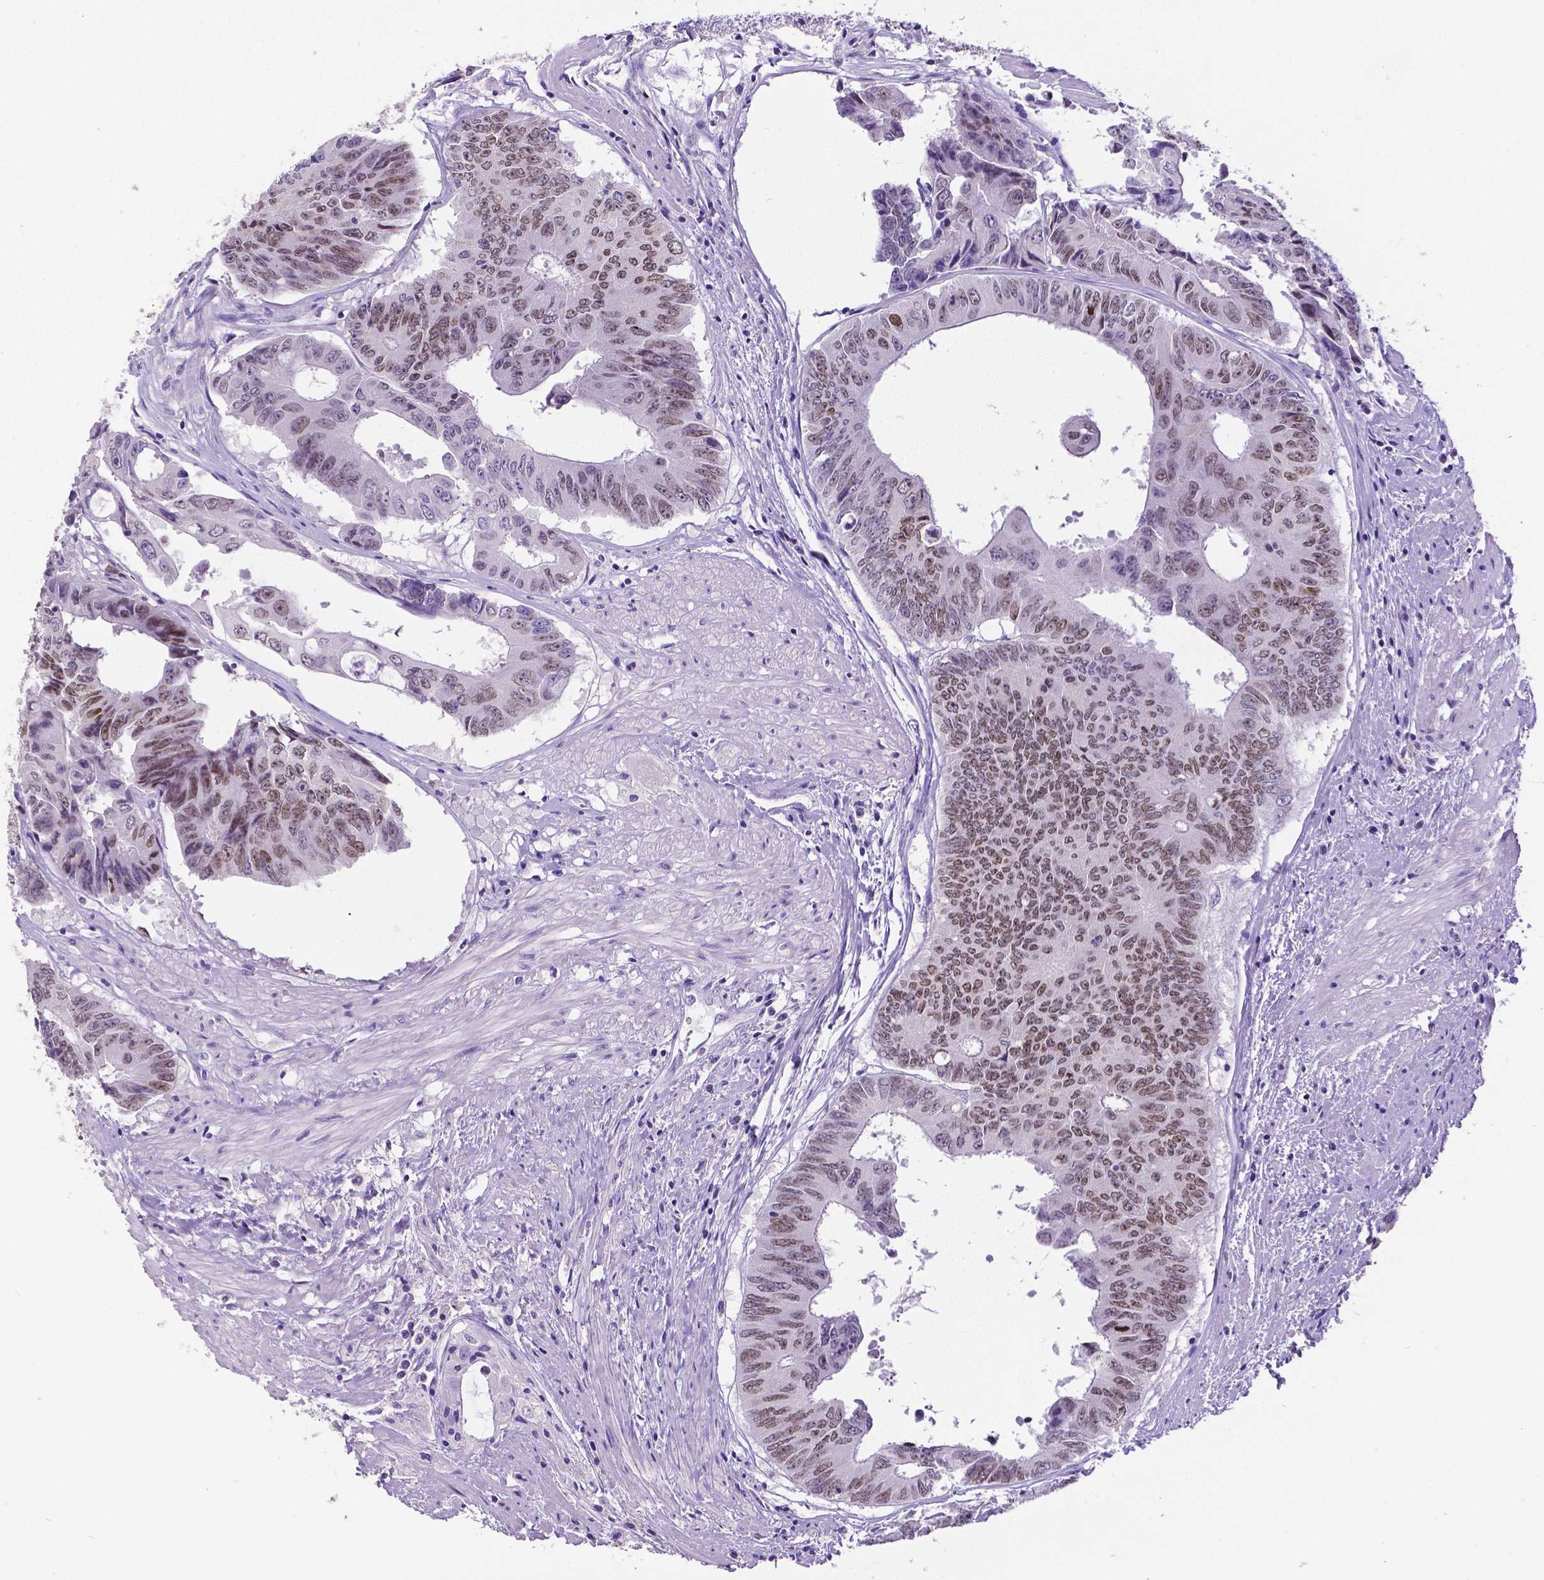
{"staining": {"intensity": "moderate", "quantity": ">75%", "location": "nuclear"}, "tissue": "colorectal cancer", "cell_type": "Tumor cells", "image_type": "cancer", "snomed": [{"axis": "morphology", "description": "Adenocarcinoma, NOS"}, {"axis": "topography", "description": "Rectum"}], "caption": "Colorectal cancer stained with a protein marker demonstrates moderate staining in tumor cells.", "gene": "SATB2", "patient": {"sex": "male", "age": 59}}